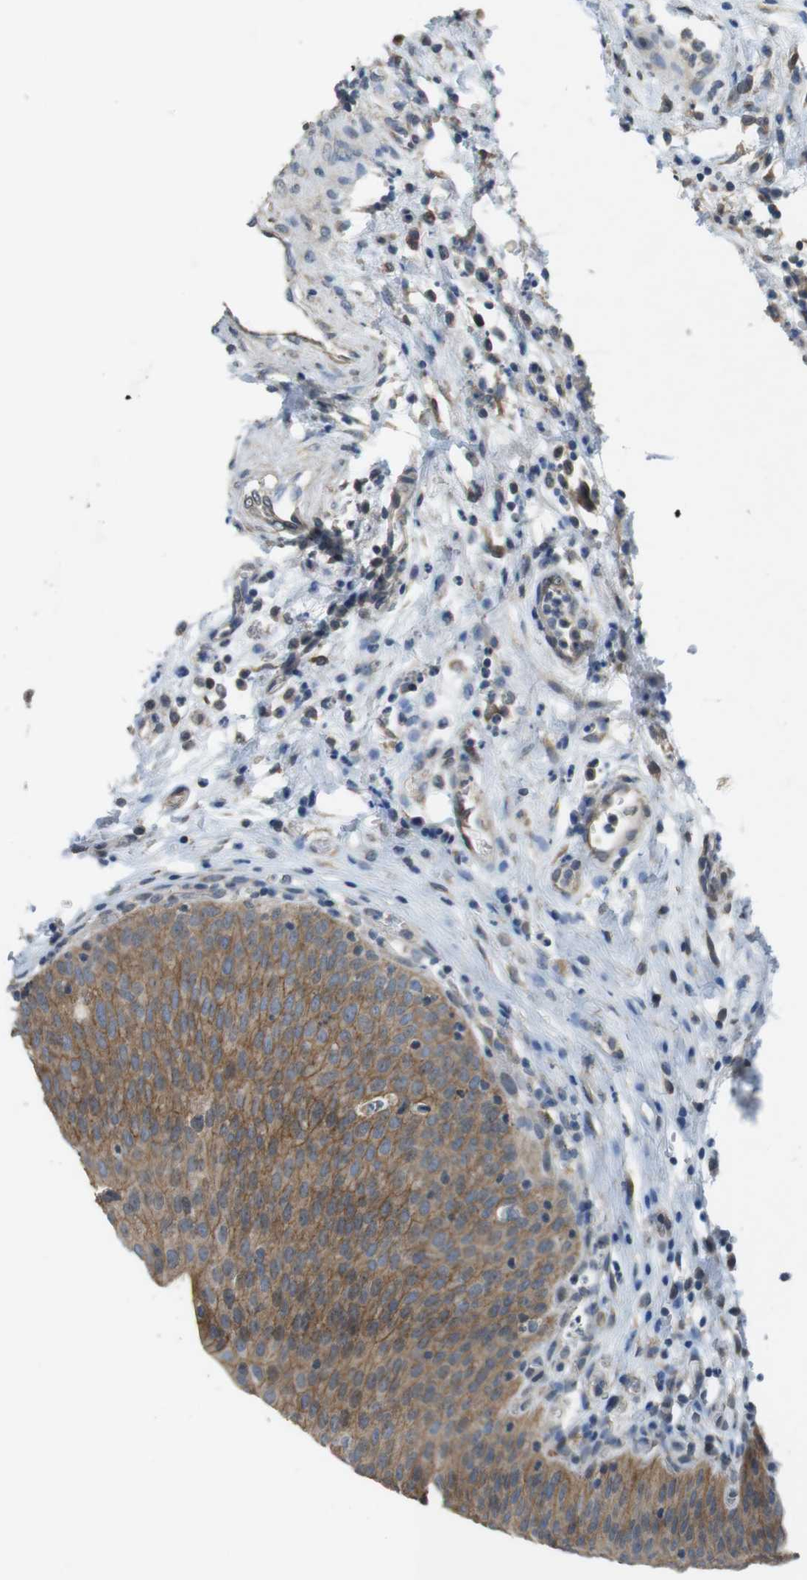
{"staining": {"intensity": "moderate", "quantity": ">75%", "location": "cytoplasmic/membranous"}, "tissue": "urinary bladder", "cell_type": "Urothelial cells", "image_type": "normal", "snomed": [{"axis": "morphology", "description": "Normal tissue, NOS"}, {"axis": "morphology", "description": "Dysplasia, NOS"}, {"axis": "topography", "description": "Urinary bladder"}], "caption": "Immunohistochemical staining of benign human urinary bladder exhibits >75% levels of moderate cytoplasmic/membranous protein positivity in about >75% of urothelial cells.", "gene": "CLDN7", "patient": {"sex": "male", "age": 35}}